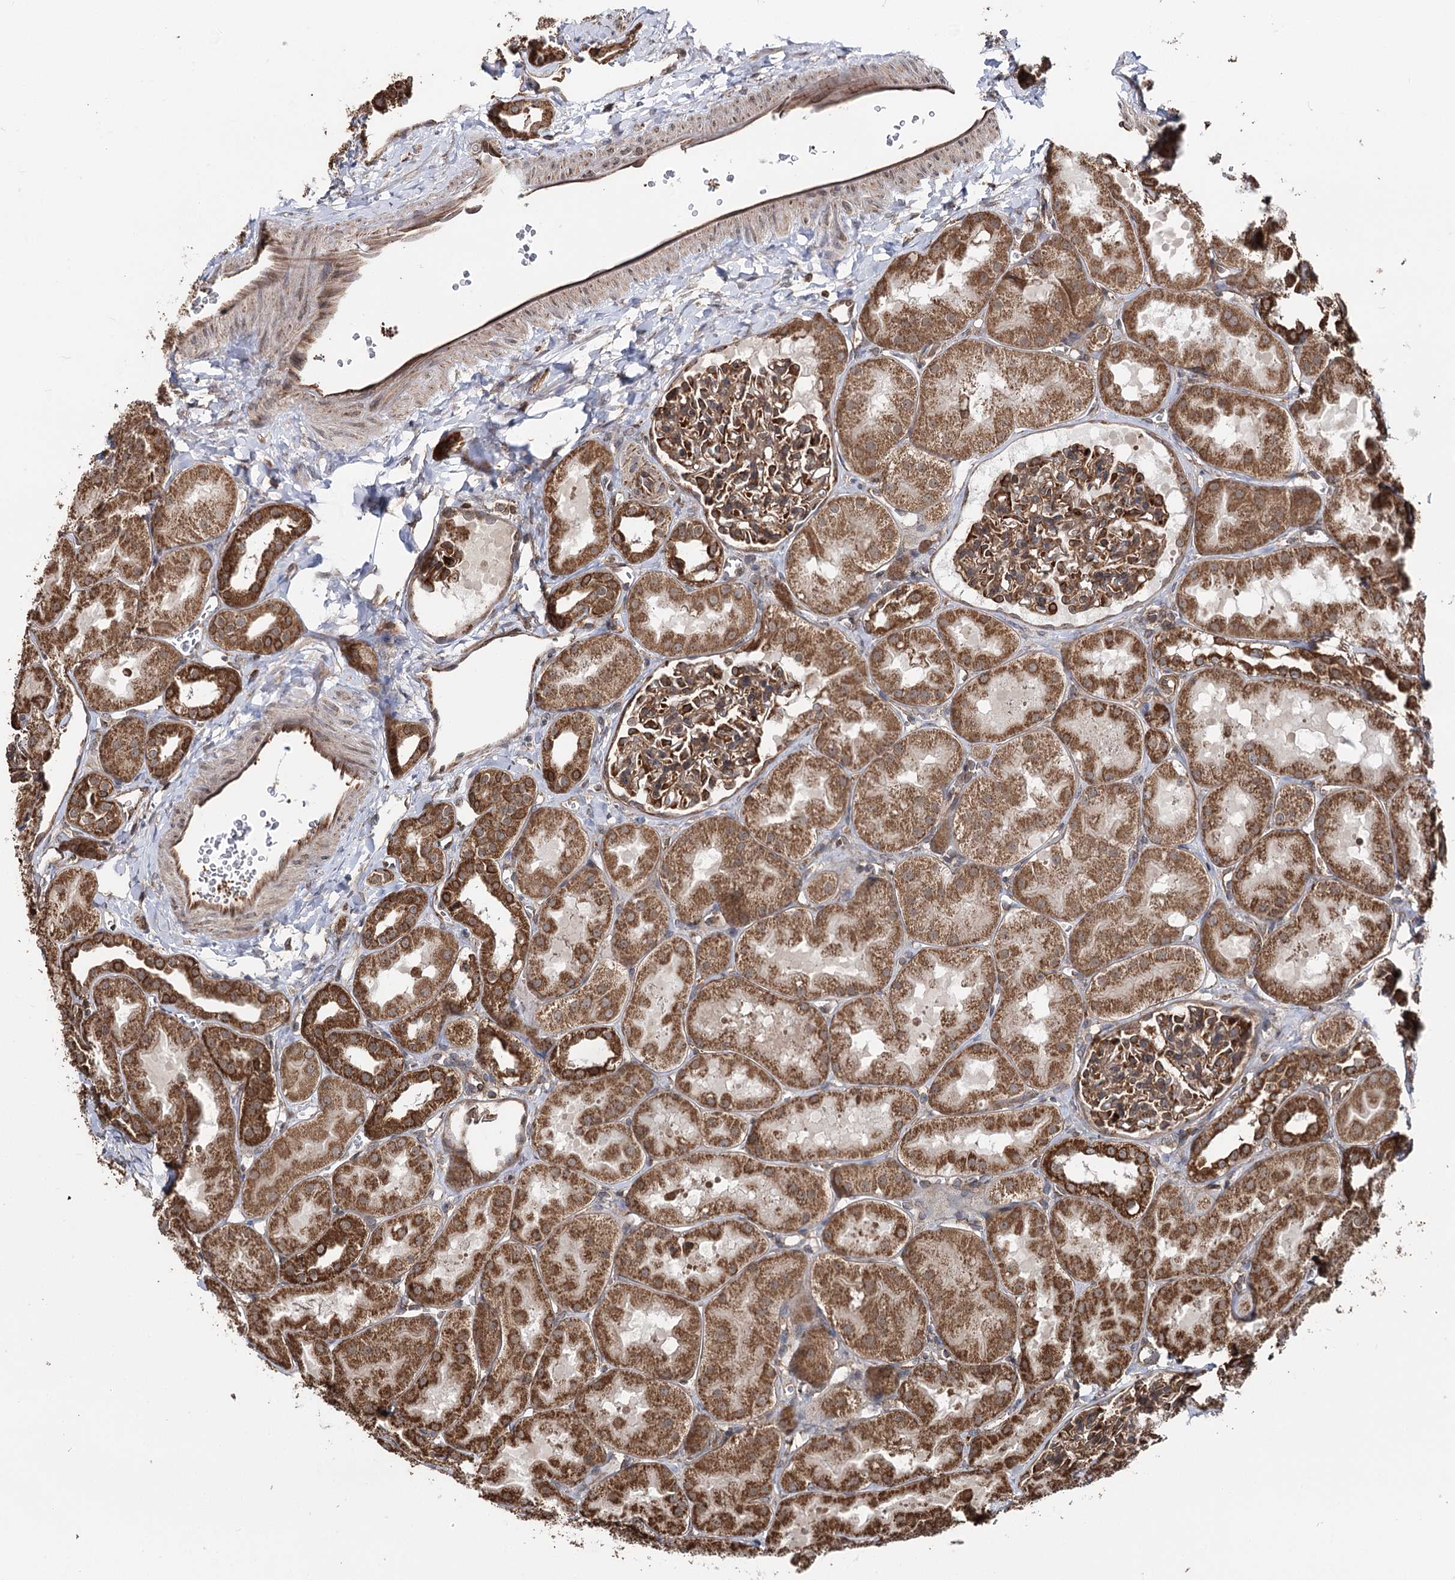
{"staining": {"intensity": "moderate", "quantity": ">75%", "location": "cytoplasmic/membranous"}, "tissue": "kidney", "cell_type": "Cells in glomeruli", "image_type": "normal", "snomed": [{"axis": "morphology", "description": "Normal tissue, NOS"}, {"axis": "topography", "description": "Kidney"}, {"axis": "topography", "description": "Urinary bladder"}], "caption": "A brown stain highlights moderate cytoplasmic/membranous staining of a protein in cells in glomeruli of benign human kidney. The protein of interest is shown in brown color, while the nuclei are stained blue.", "gene": "FGFR1OP2", "patient": {"sex": "male", "age": 16}}